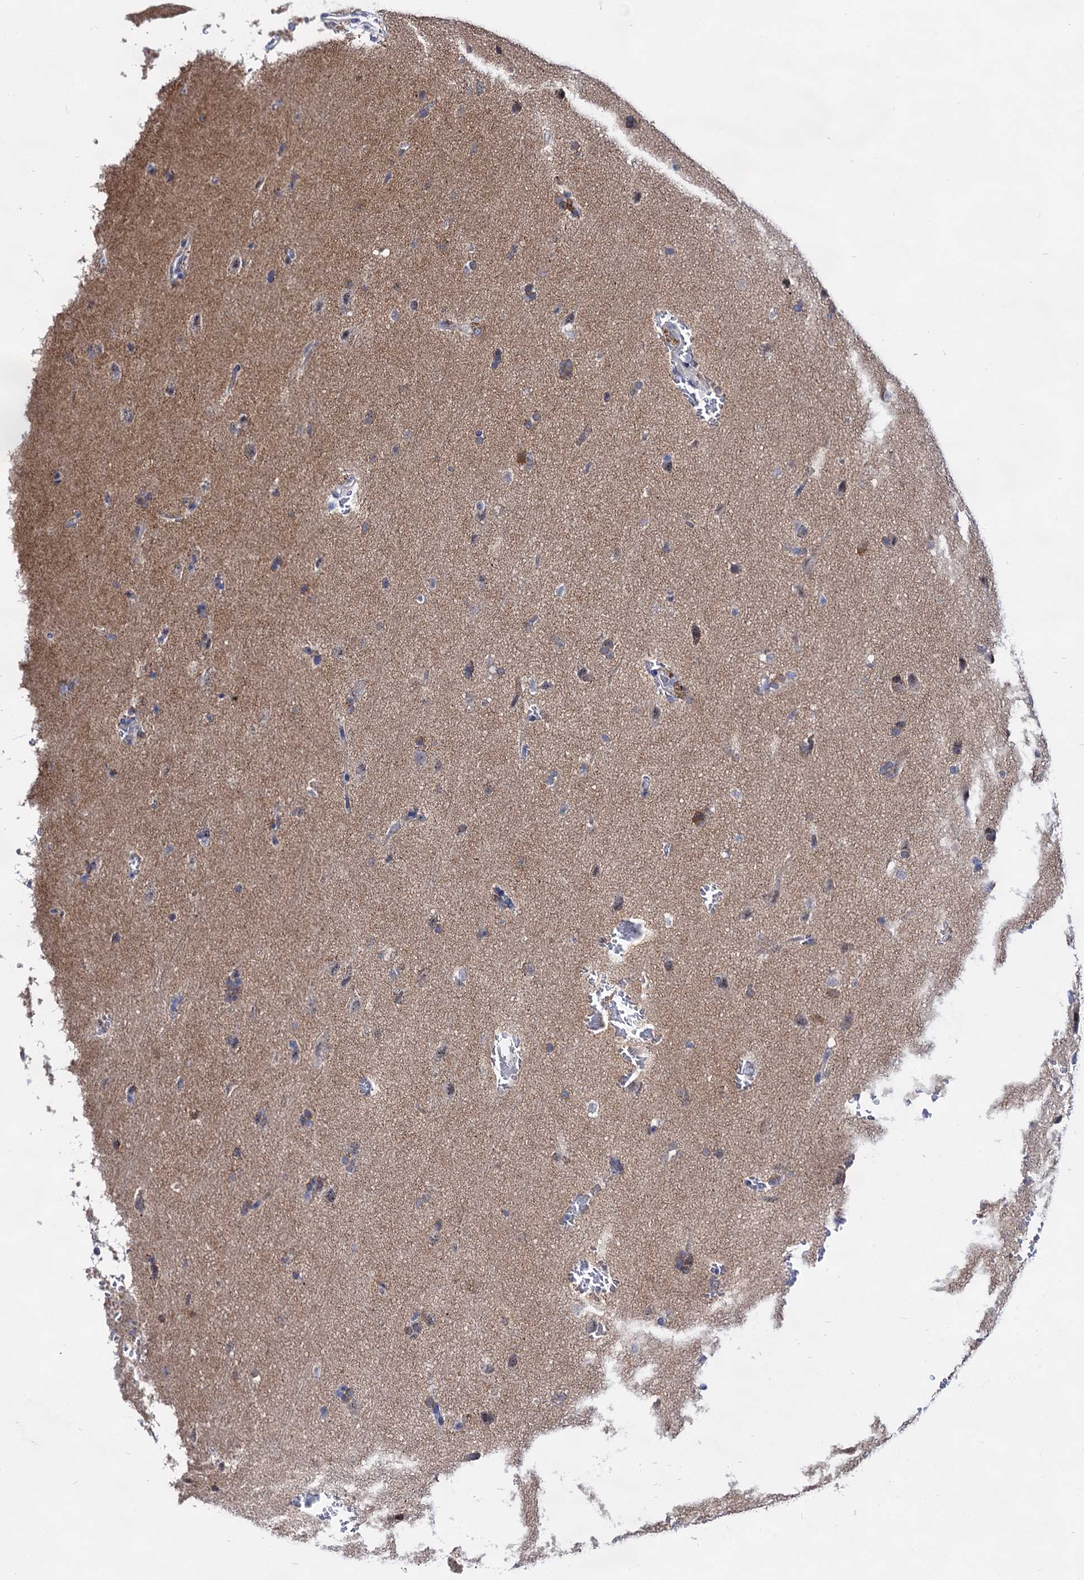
{"staining": {"intensity": "weak", "quantity": "<25%", "location": "cytoplasmic/membranous"}, "tissue": "glioma", "cell_type": "Tumor cells", "image_type": "cancer", "snomed": [{"axis": "morphology", "description": "Glioma, malignant, Low grade"}, {"axis": "topography", "description": "Brain"}], "caption": "The histopathology image demonstrates no staining of tumor cells in malignant glioma (low-grade). Nuclei are stained in blue.", "gene": "ARFIP2", "patient": {"sex": "female", "age": 37}}